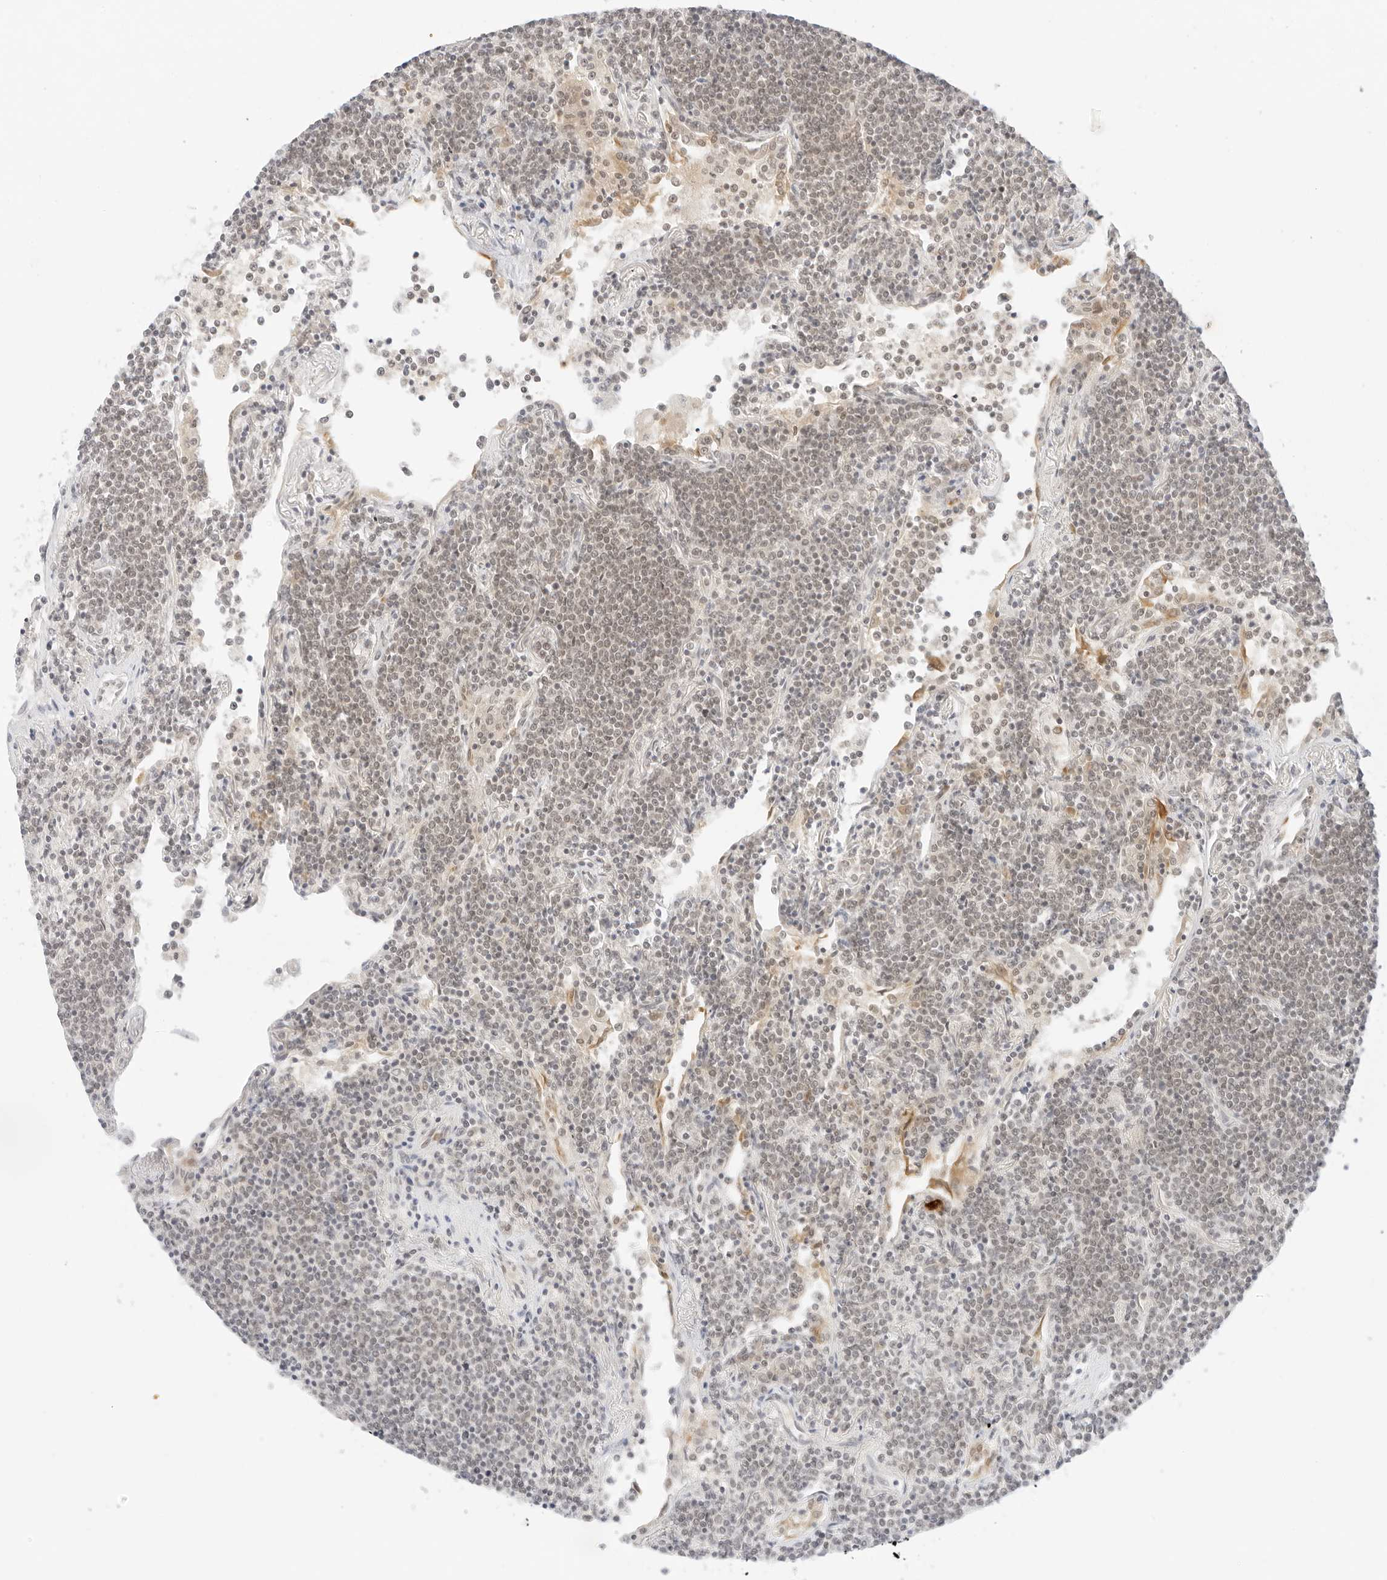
{"staining": {"intensity": "negative", "quantity": "none", "location": "none"}, "tissue": "lymphoma", "cell_type": "Tumor cells", "image_type": "cancer", "snomed": [{"axis": "morphology", "description": "Malignant lymphoma, non-Hodgkin's type, Low grade"}, {"axis": "topography", "description": "Lung"}], "caption": "A high-resolution photomicrograph shows immunohistochemistry staining of low-grade malignant lymphoma, non-Hodgkin's type, which exhibits no significant positivity in tumor cells.", "gene": "POLR3C", "patient": {"sex": "female", "age": 71}}